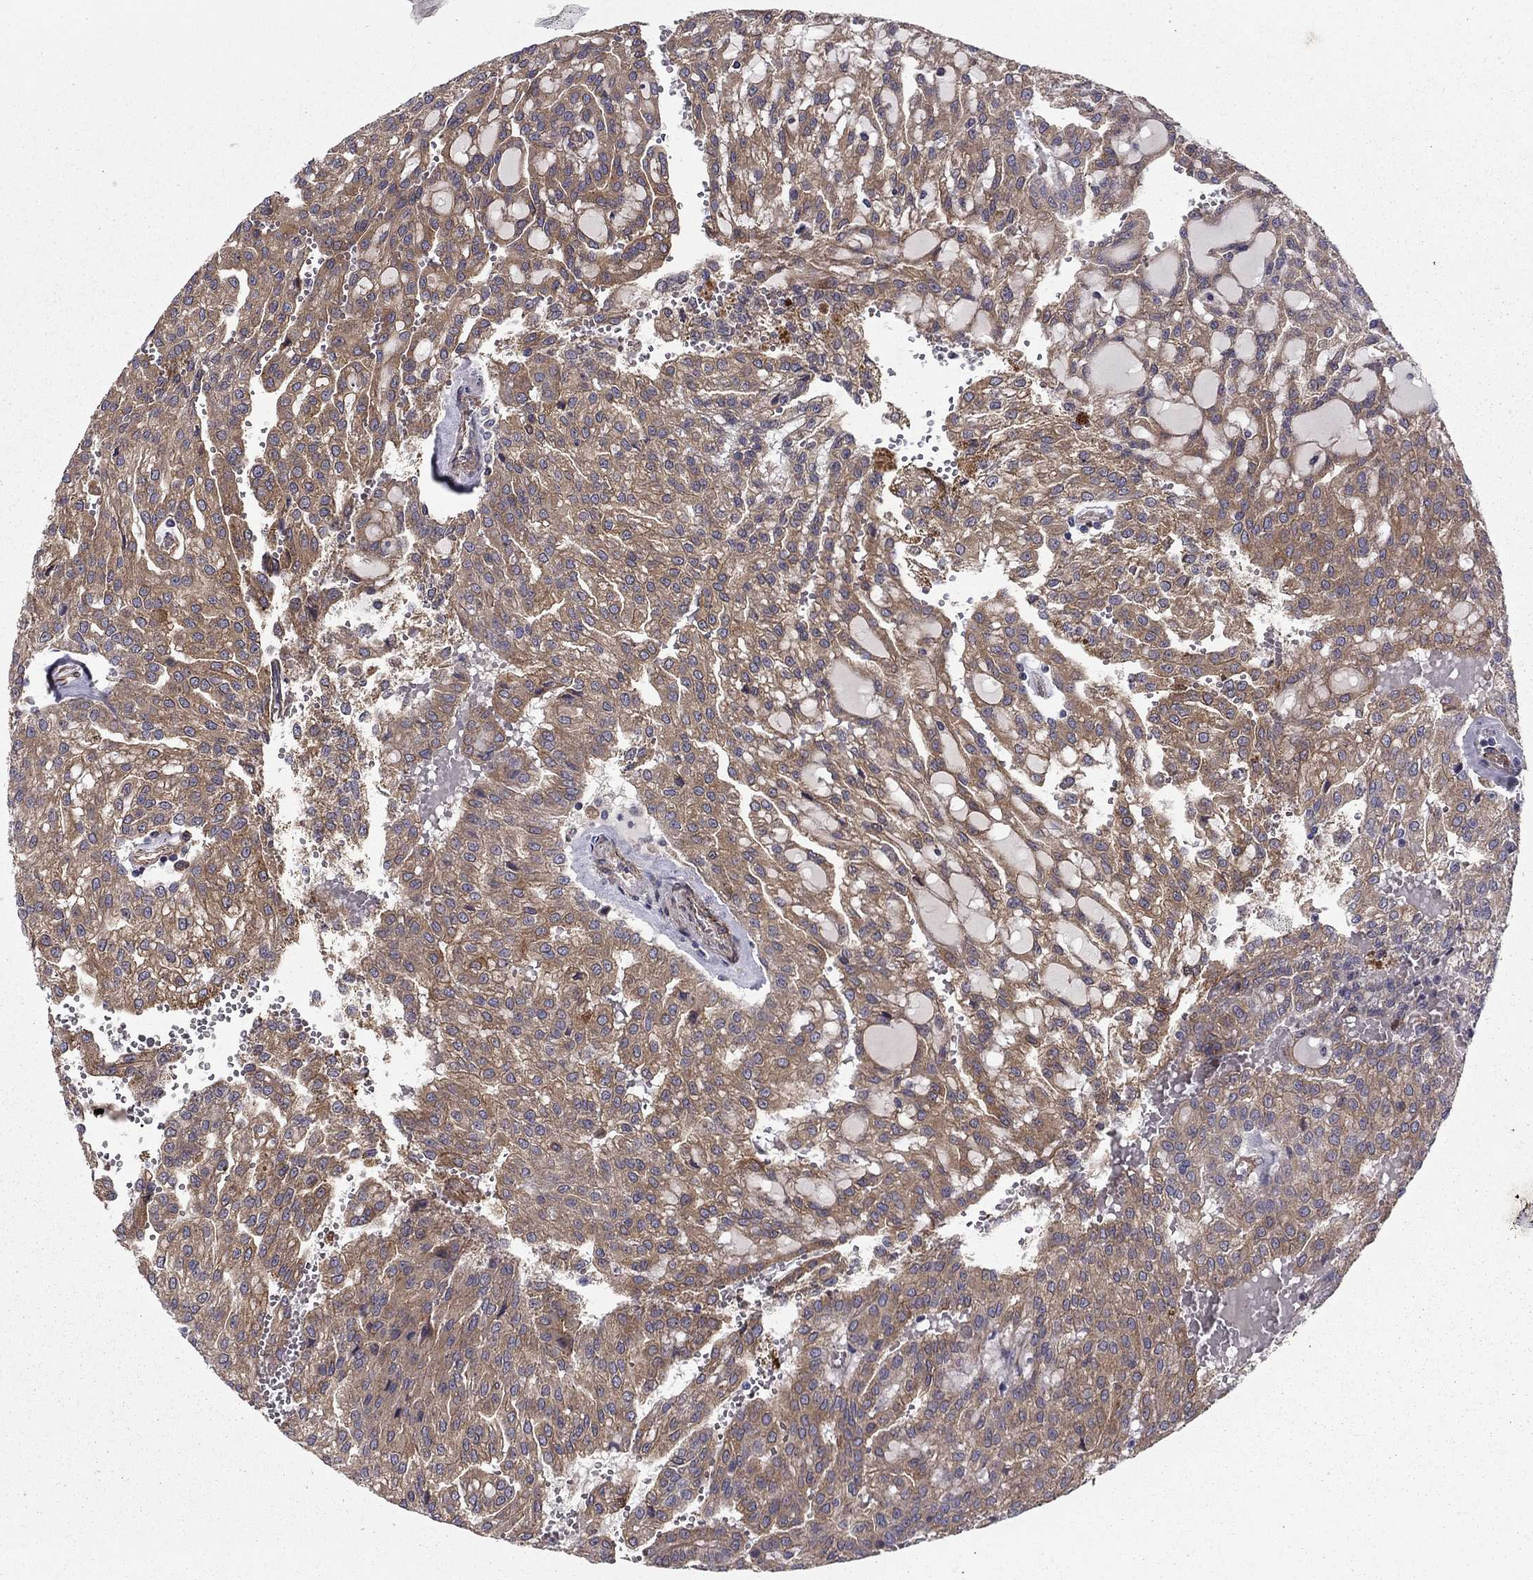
{"staining": {"intensity": "weak", "quantity": ">75%", "location": "cytoplasmic/membranous"}, "tissue": "renal cancer", "cell_type": "Tumor cells", "image_type": "cancer", "snomed": [{"axis": "morphology", "description": "Adenocarcinoma, NOS"}, {"axis": "topography", "description": "Kidney"}], "caption": "A histopathology image showing weak cytoplasmic/membranous staining in approximately >75% of tumor cells in renal cancer (adenocarcinoma), as visualized by brown immunohistochemical staining.", "gene": "SHMT1", "patient": {"sex": "male", "age": 63}}